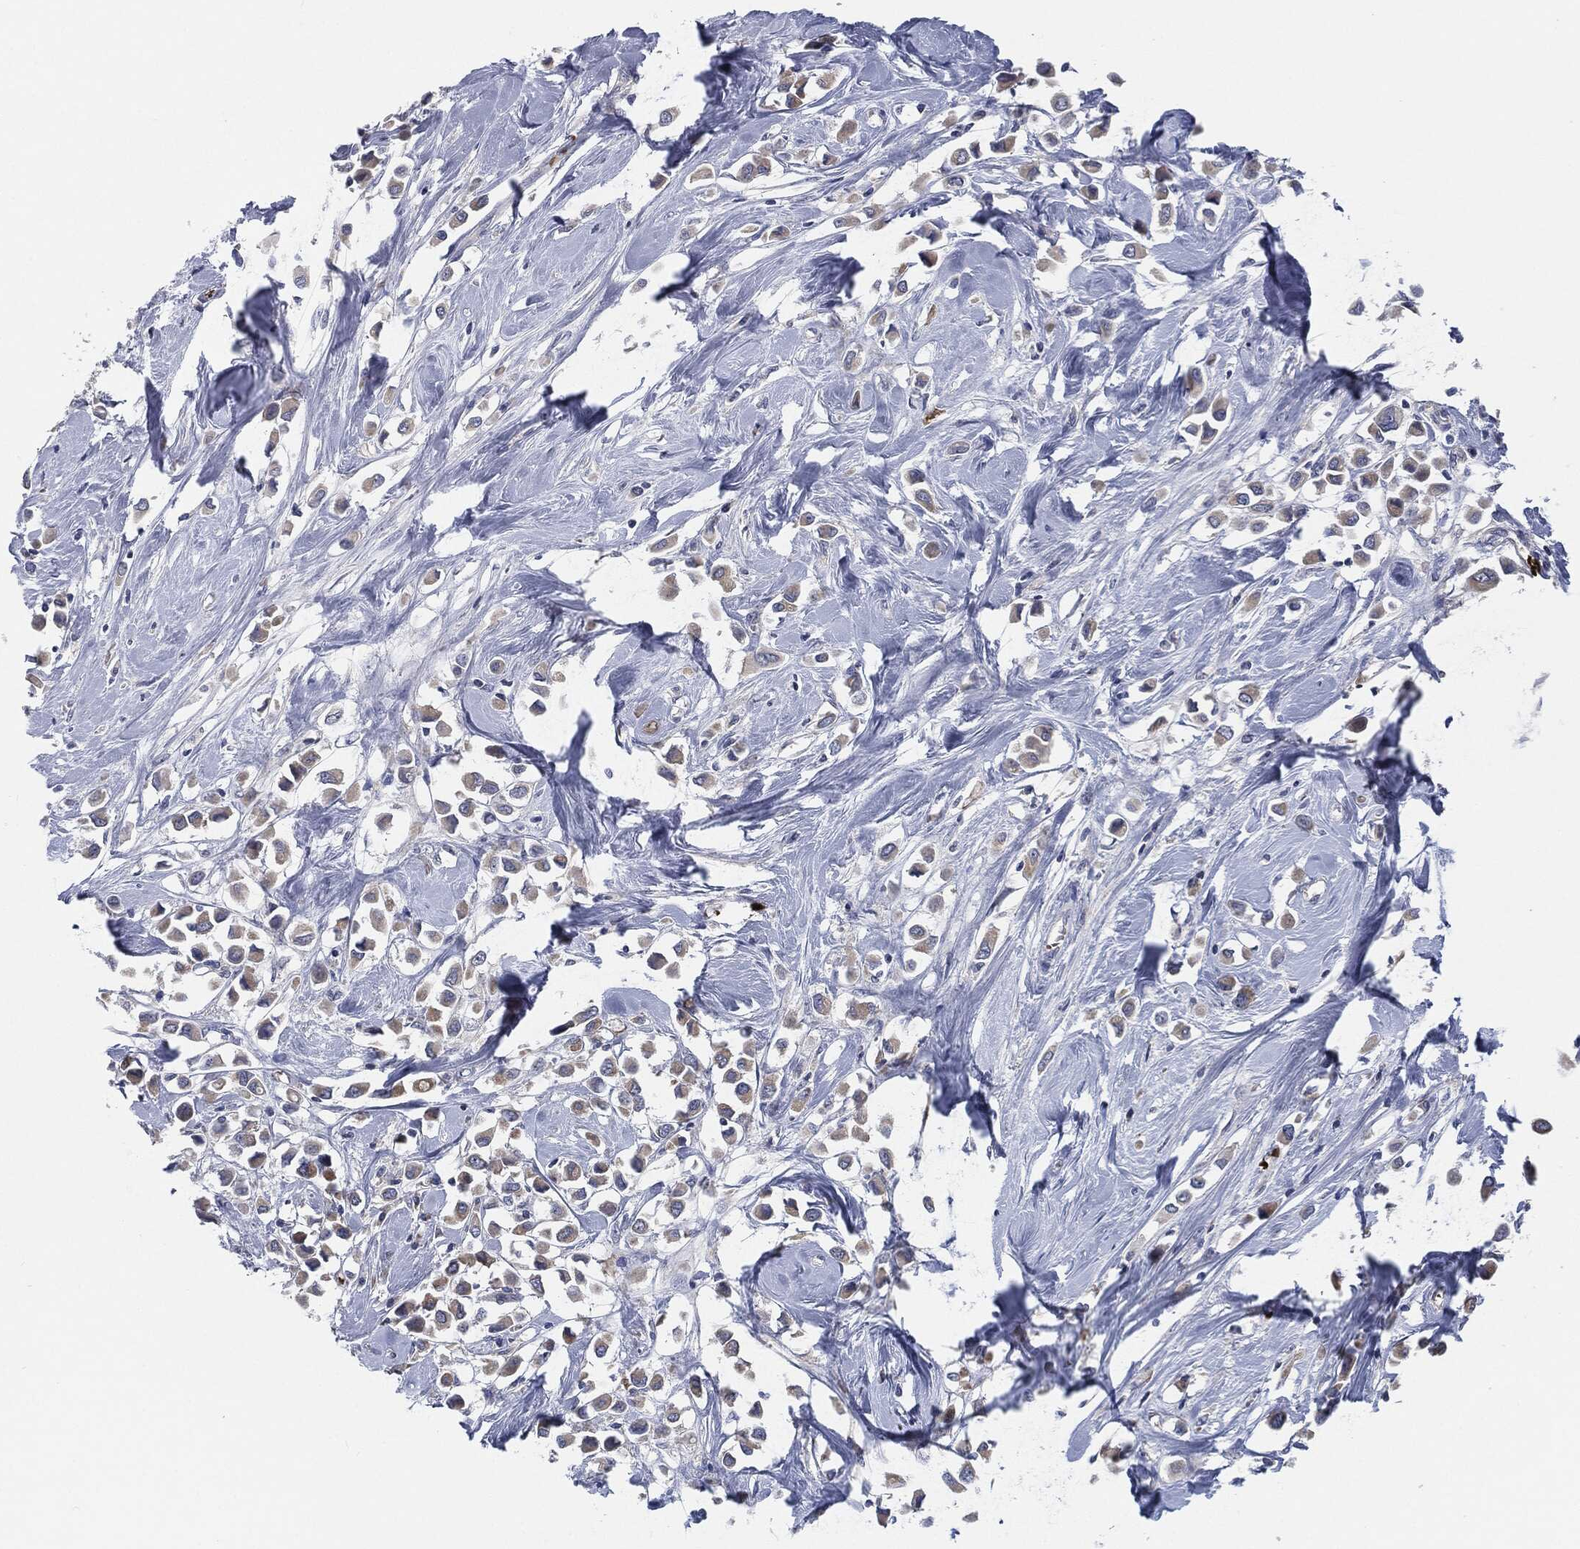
{"staining": {"intensity": "weak", "quantity": "25%-75%", "location": "cytoplasmic/membranous"}, "tissue": "breast cancer", "cell_type": "Tumor cells", "image_type": "cancer", "snomed": [{"axis": "morphology", "description": "Duct carcinoma"}, {"axis": "topography", "description": "Breast"}], "caption": "A low amount of weak cytoplasmic/membranous staining is present in about 25%-75% of tumor cells in breast cancer tissue.", "gene": "SIGLEC9", "patient": {"sex": "female", "age": 61}}